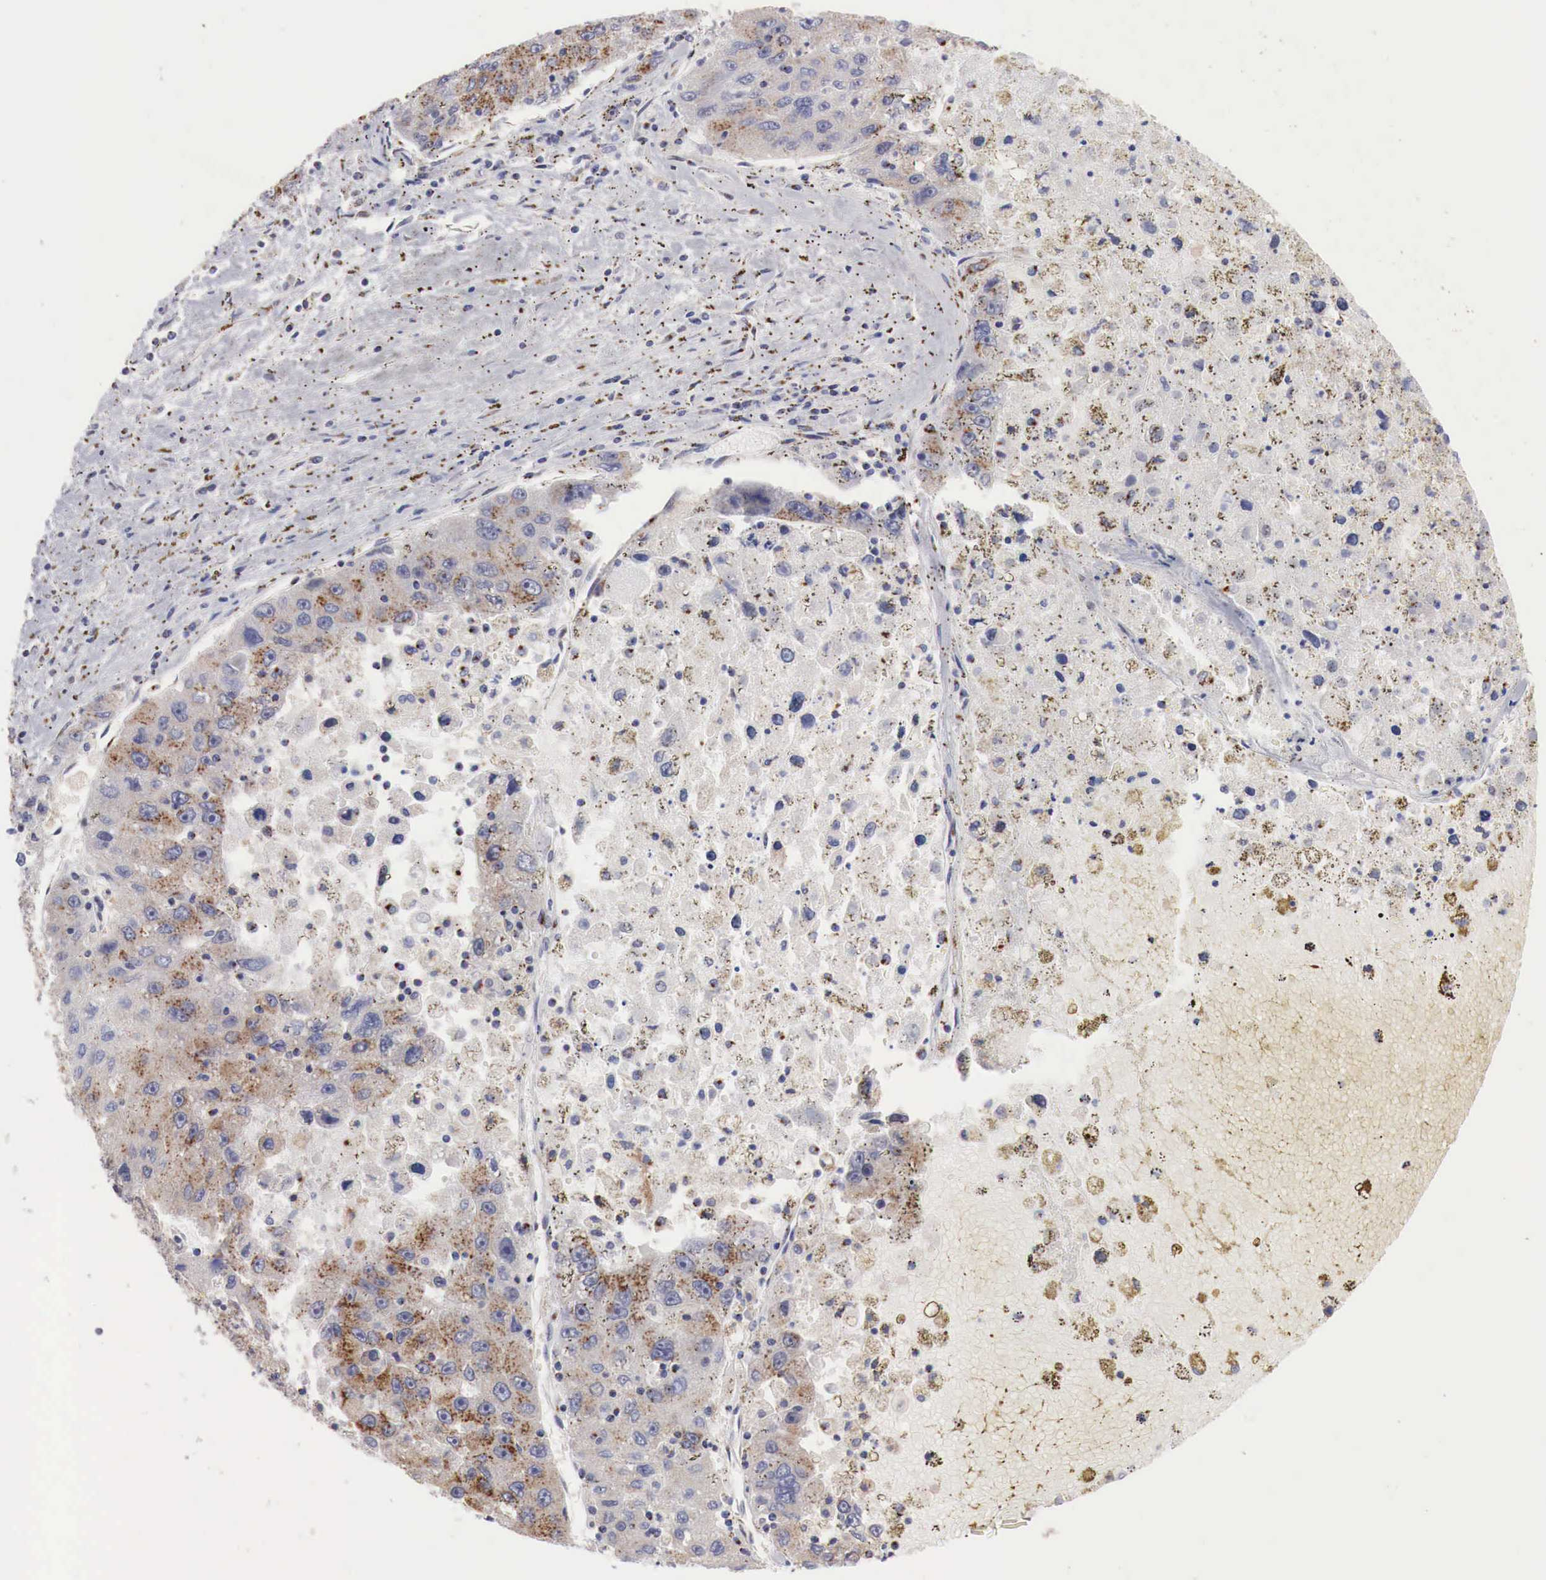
{"staining": {"intensity": "moderate", "quantity": "25%-75%", "location": "cytoplasmic/membranous"}, "tissue": "liver cancer", "cell_type": "Tumor cells", "image_type": "cancer", "snomed": [{"axis": "morphology", "description": "Carcinoma, Hepatocellular, NOS"}, {"axis": "topography", "description": "Liver"}], "caption": "Human liver cancer stained with a brown dye demonstrates moderate cytoplasmic/membranous positive expression in about 25%-75% of tumor cells.", "gene": "SYAP1", "patient": {"sex": "male", "age": 49}}